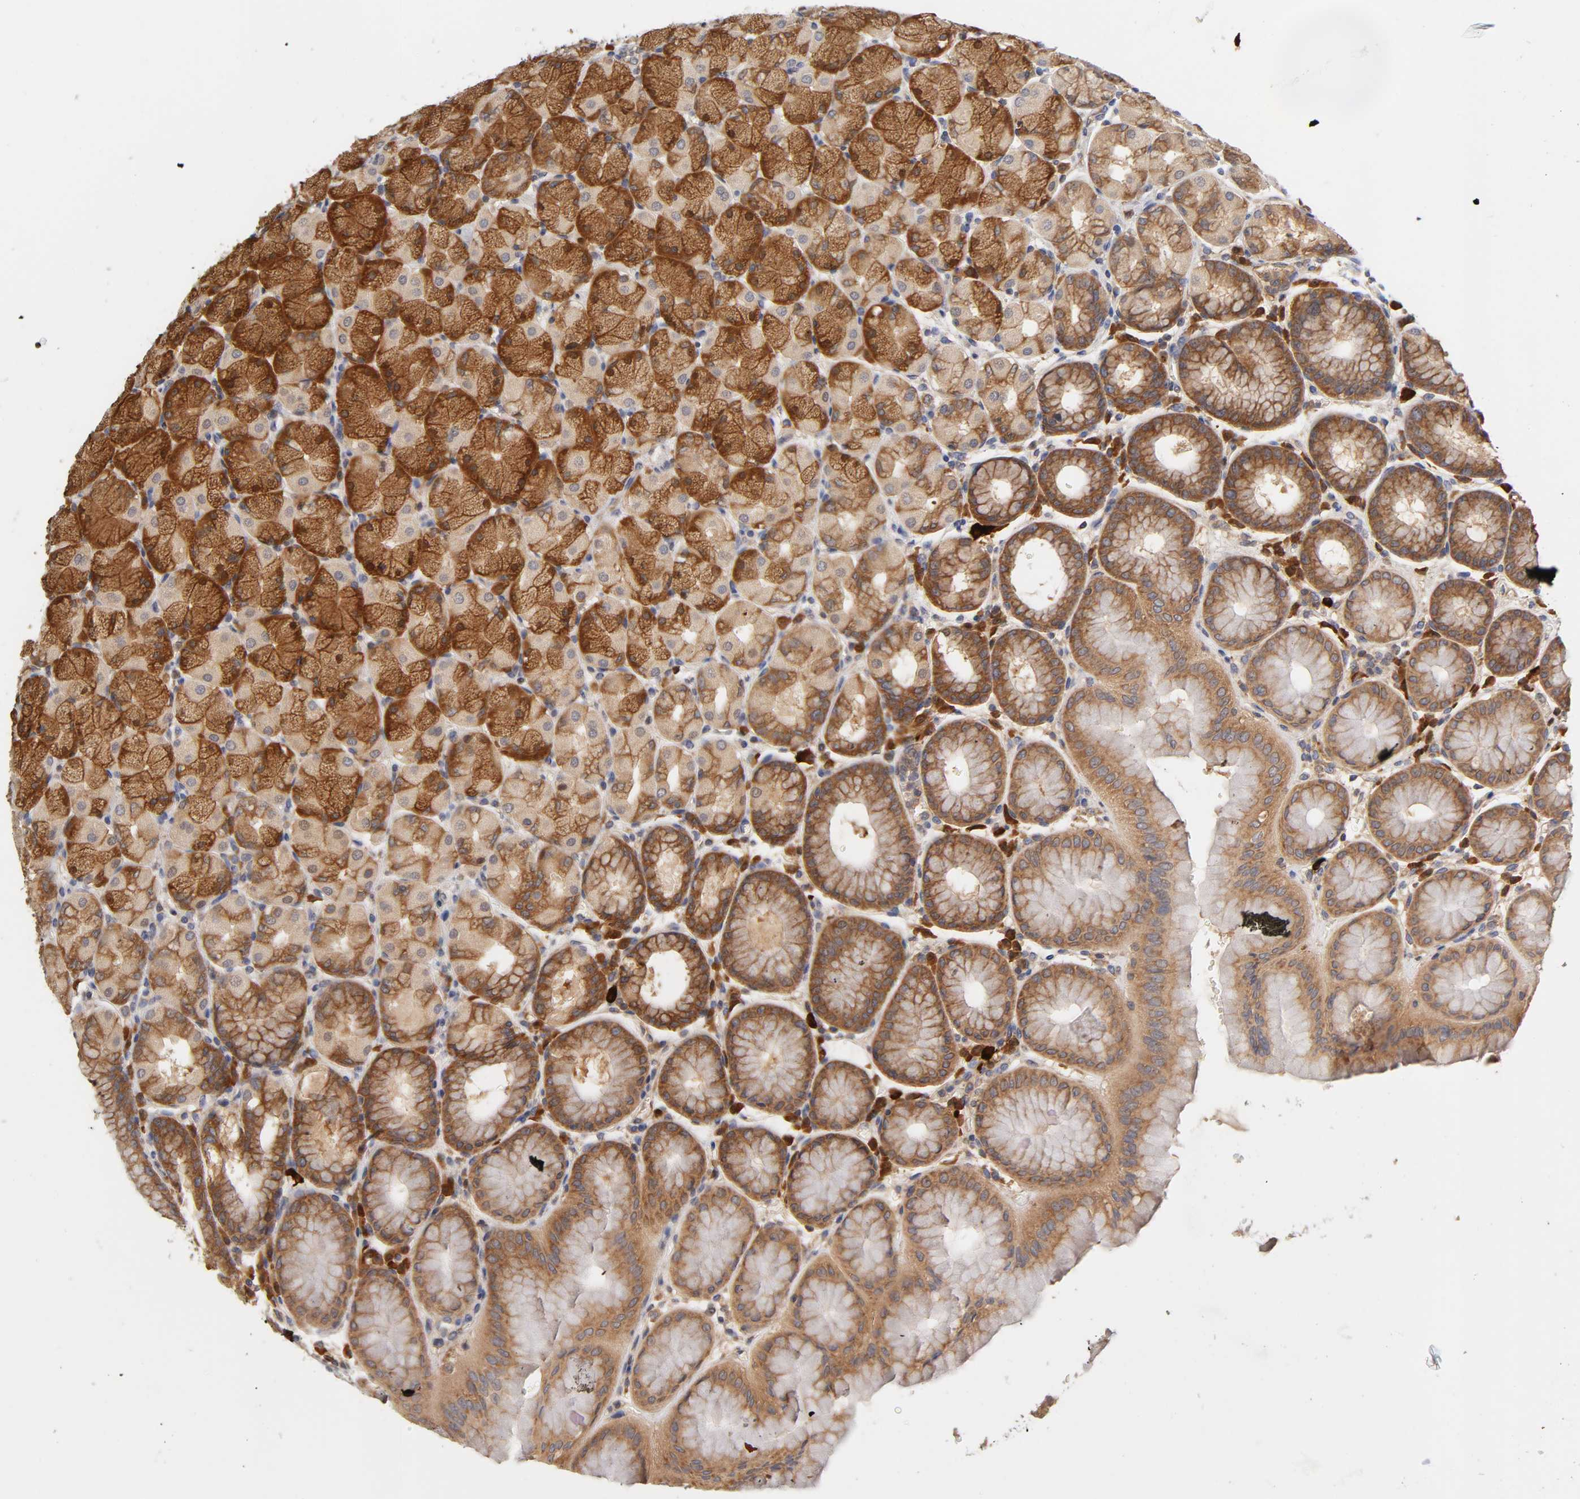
{"staining": {"intensity": "strong", "quantity": ">75%", "location": "cytoplasmic/membranous,nuclear"}, "tissue": "stomach", "cell_type": "Glandular cells", "image_type": "normal", "snomed": [{"axis": "morphology", "description": "Normal tissue, NOS"}, {"axis": "topography", "description": "Stomach, upper"}, {"axis": "topography", "description": "Stomach"}], "caption": "Immunohistochemical staining of normal stomach shows high levels of strong cytoplasmic/membranous,nuclear staining in about >75% of glandular cells.", "gene": "RPS29", "patient": {"sex": "male", "age": 76}}